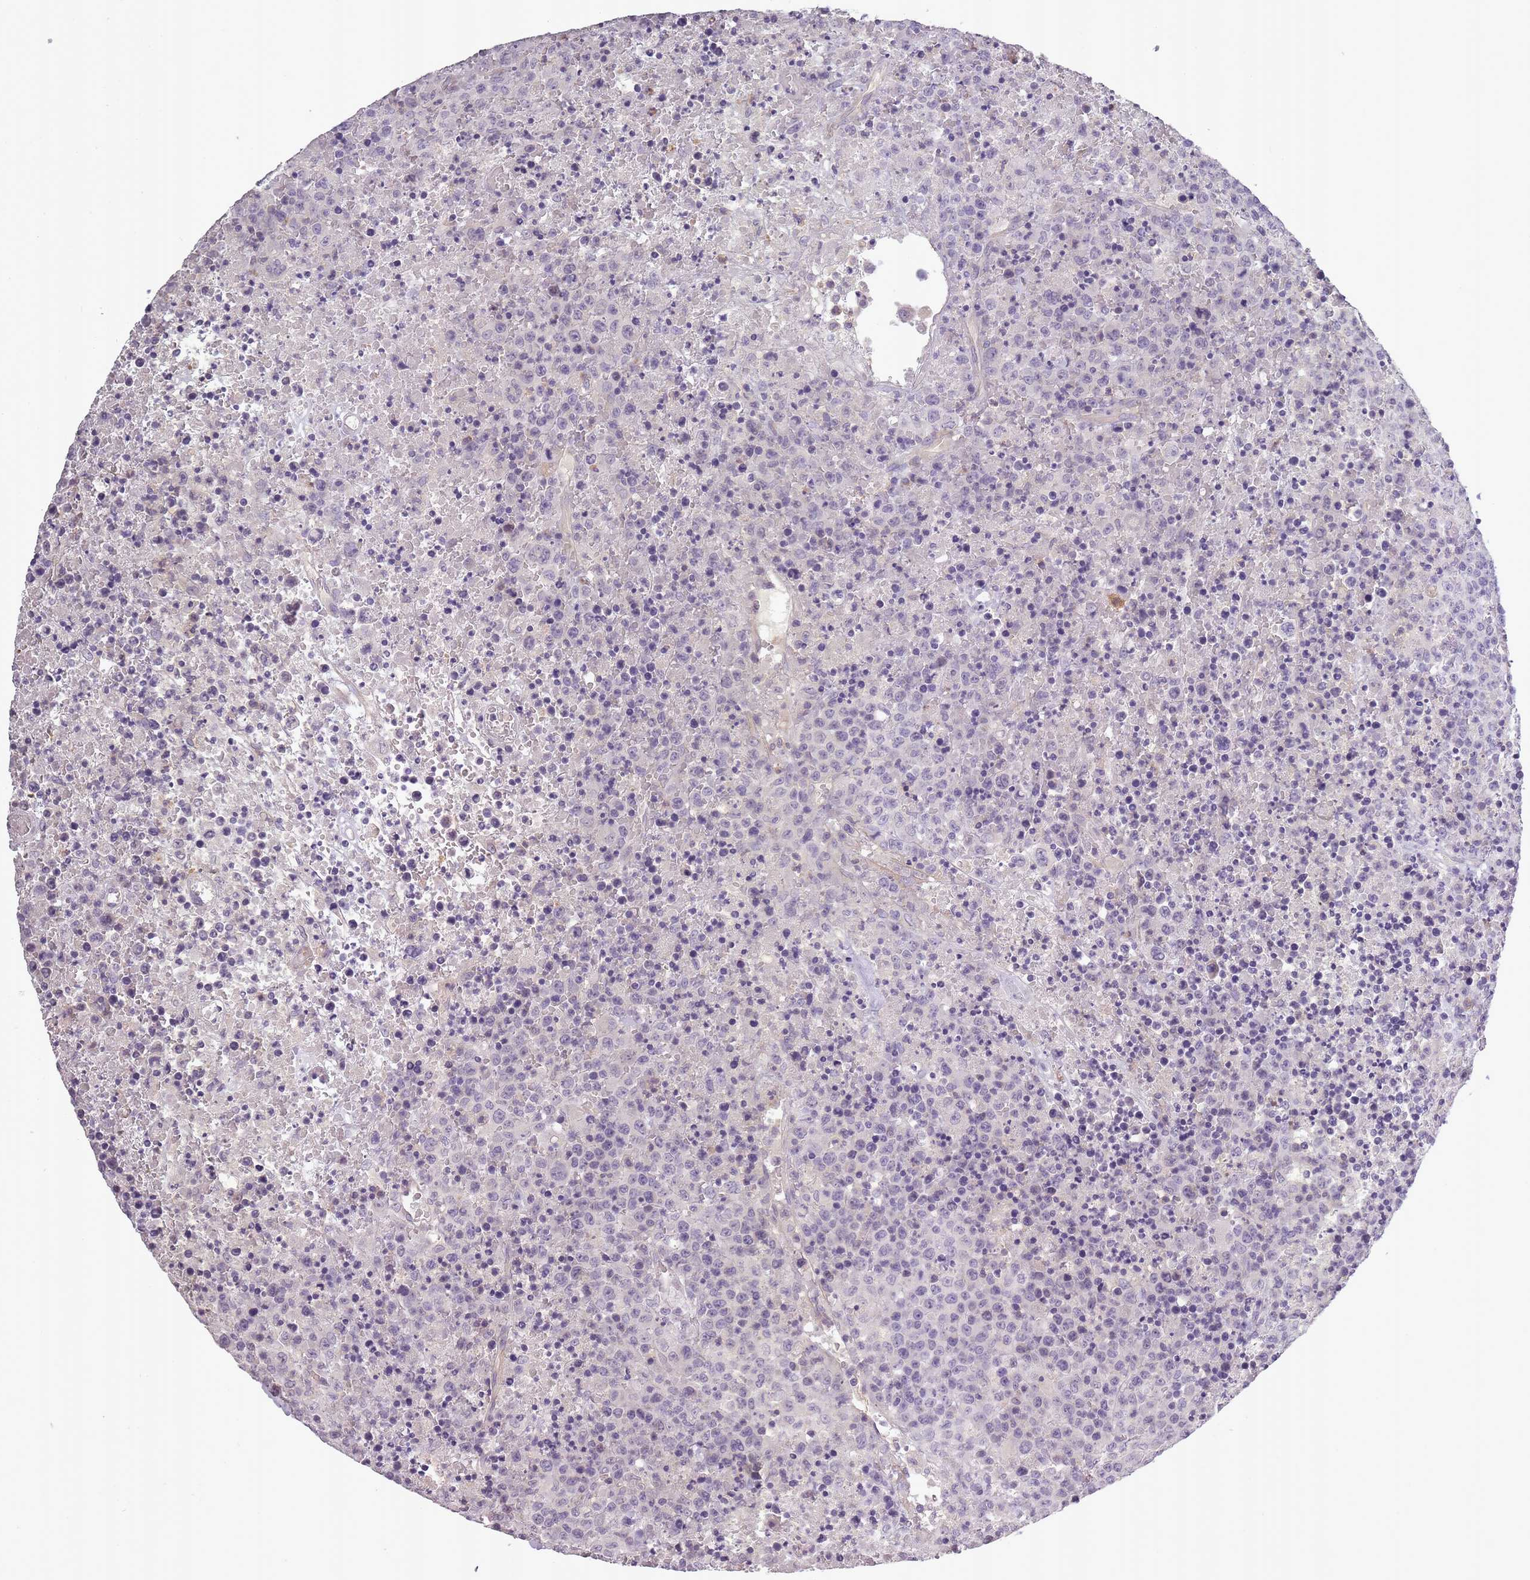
{"staining": {"intensity": "negative", "quantity": "none", "location": "none"}, "tissue": "lymphoma", "cell_type": "Tumor cells", "image_type": "cancer", "snomed": [{"axis": "morphology", "description": "Malignant lymphoma, non-Hodgkin's type, High grade"}, {"axis": "topography", "description": "Lymph node"}], "caption": "A histopathology image of high-grade malignant lymphoma, non-Hodgkin's type stained for a protein exhibits no brown staining in tumor cells.", "gene": "SLC8A2", "patient": {"sex": "male", "age": 16}}